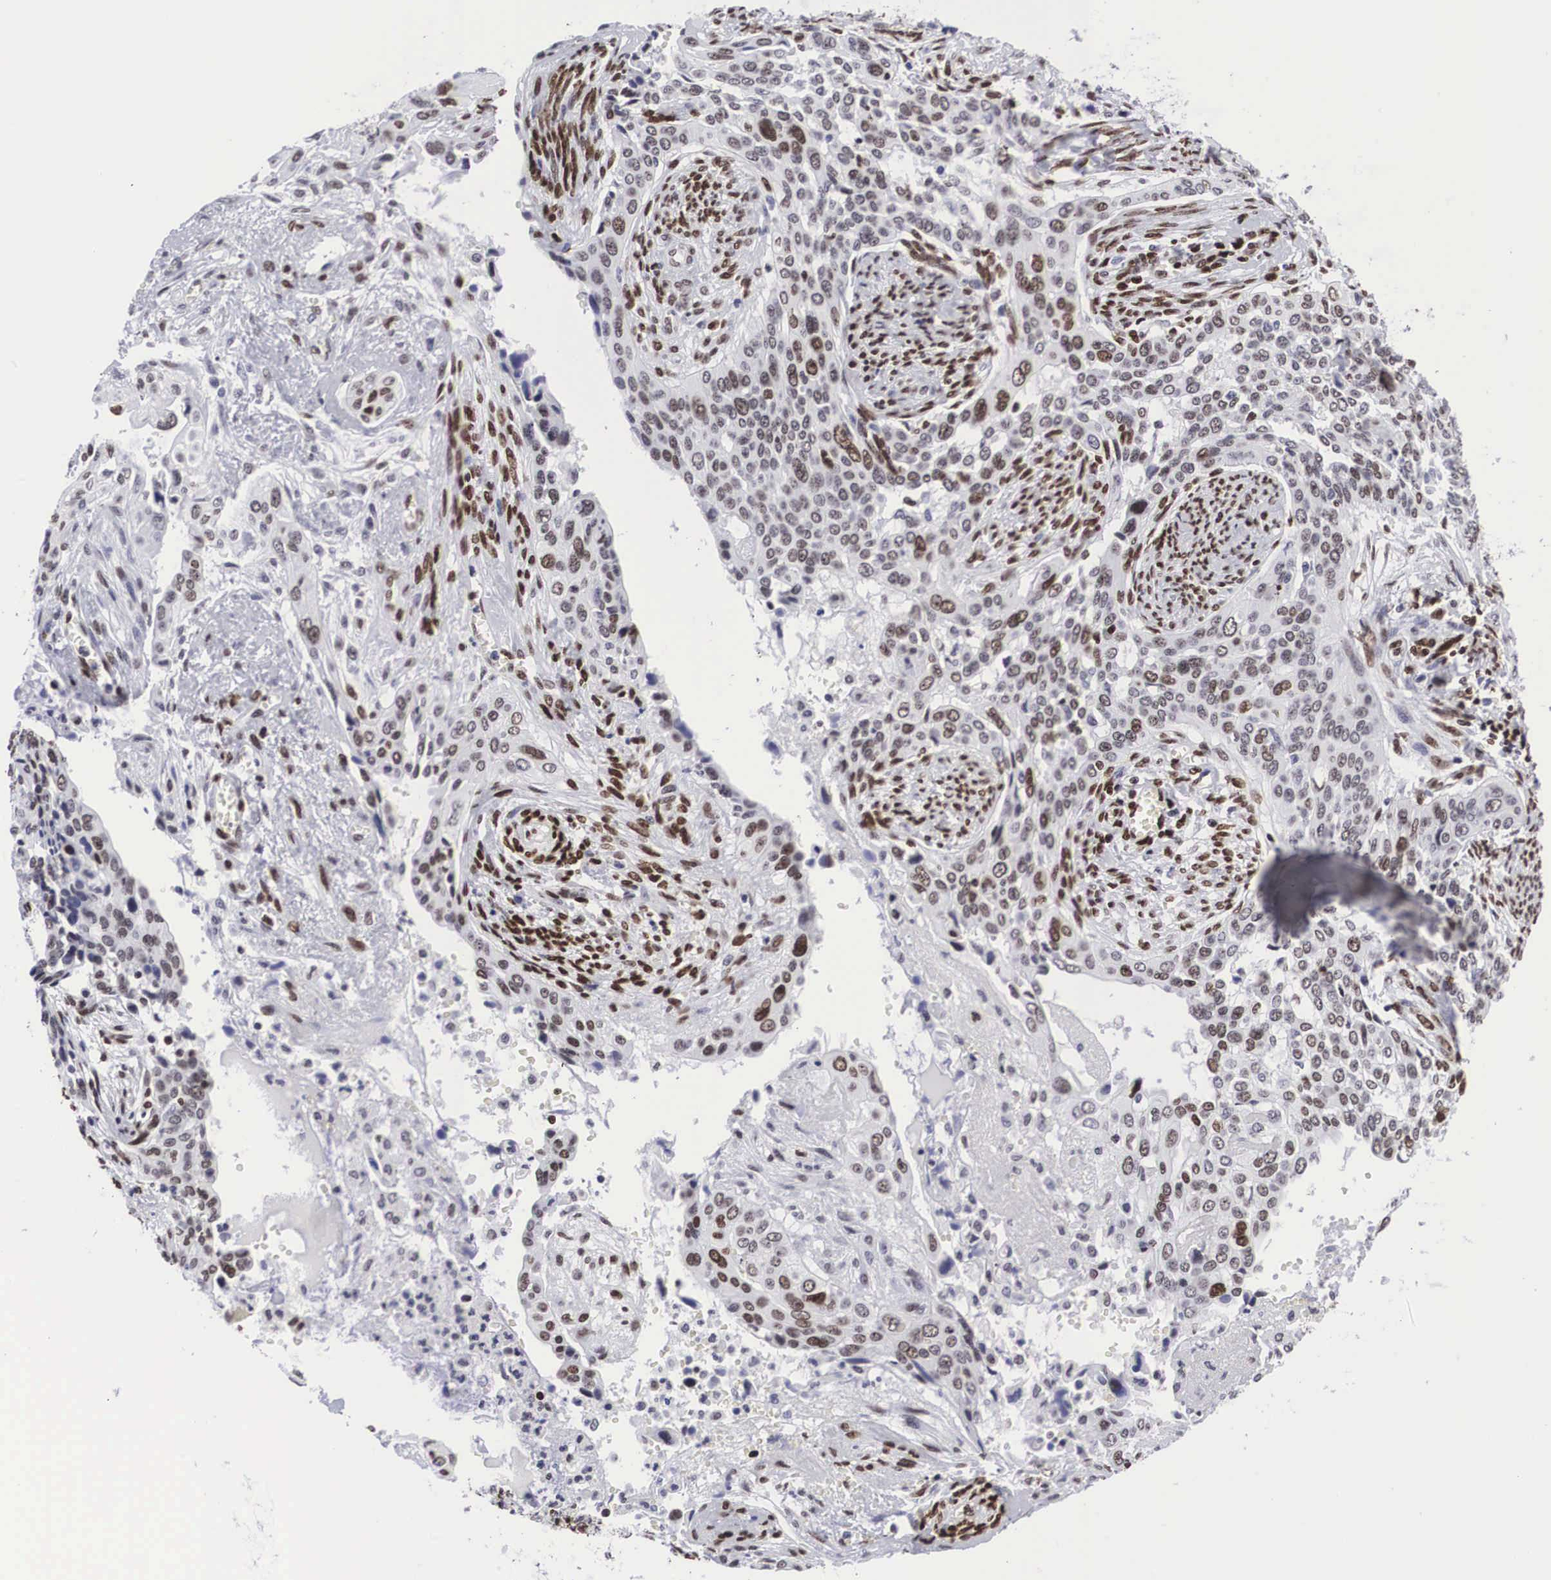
{"staining": {"intensity": "weak", "quantity": "25%-75%", "location": "nuclear"}, "tissue": "cervical cancer", "cell_type": "Tumor cells", "image_type": "cancer", "snomed": [{"axis": "morphology", "description": "Squamous cell carcinoma, NOS"}, {"axis": "topography", "description": "Cervix"}], "caption": "High-magnification brightfield microscopy of cervical cancer stained with DAB (3,3'-diaminobenzidine) (brown) and counterstained with hematoxylin (blue). tumor cells exhibit weak nuclear staining is present in approximately25%-75% of cells.", "gene": "MECP2", "patient": {"sex": "female", "age": 34}}